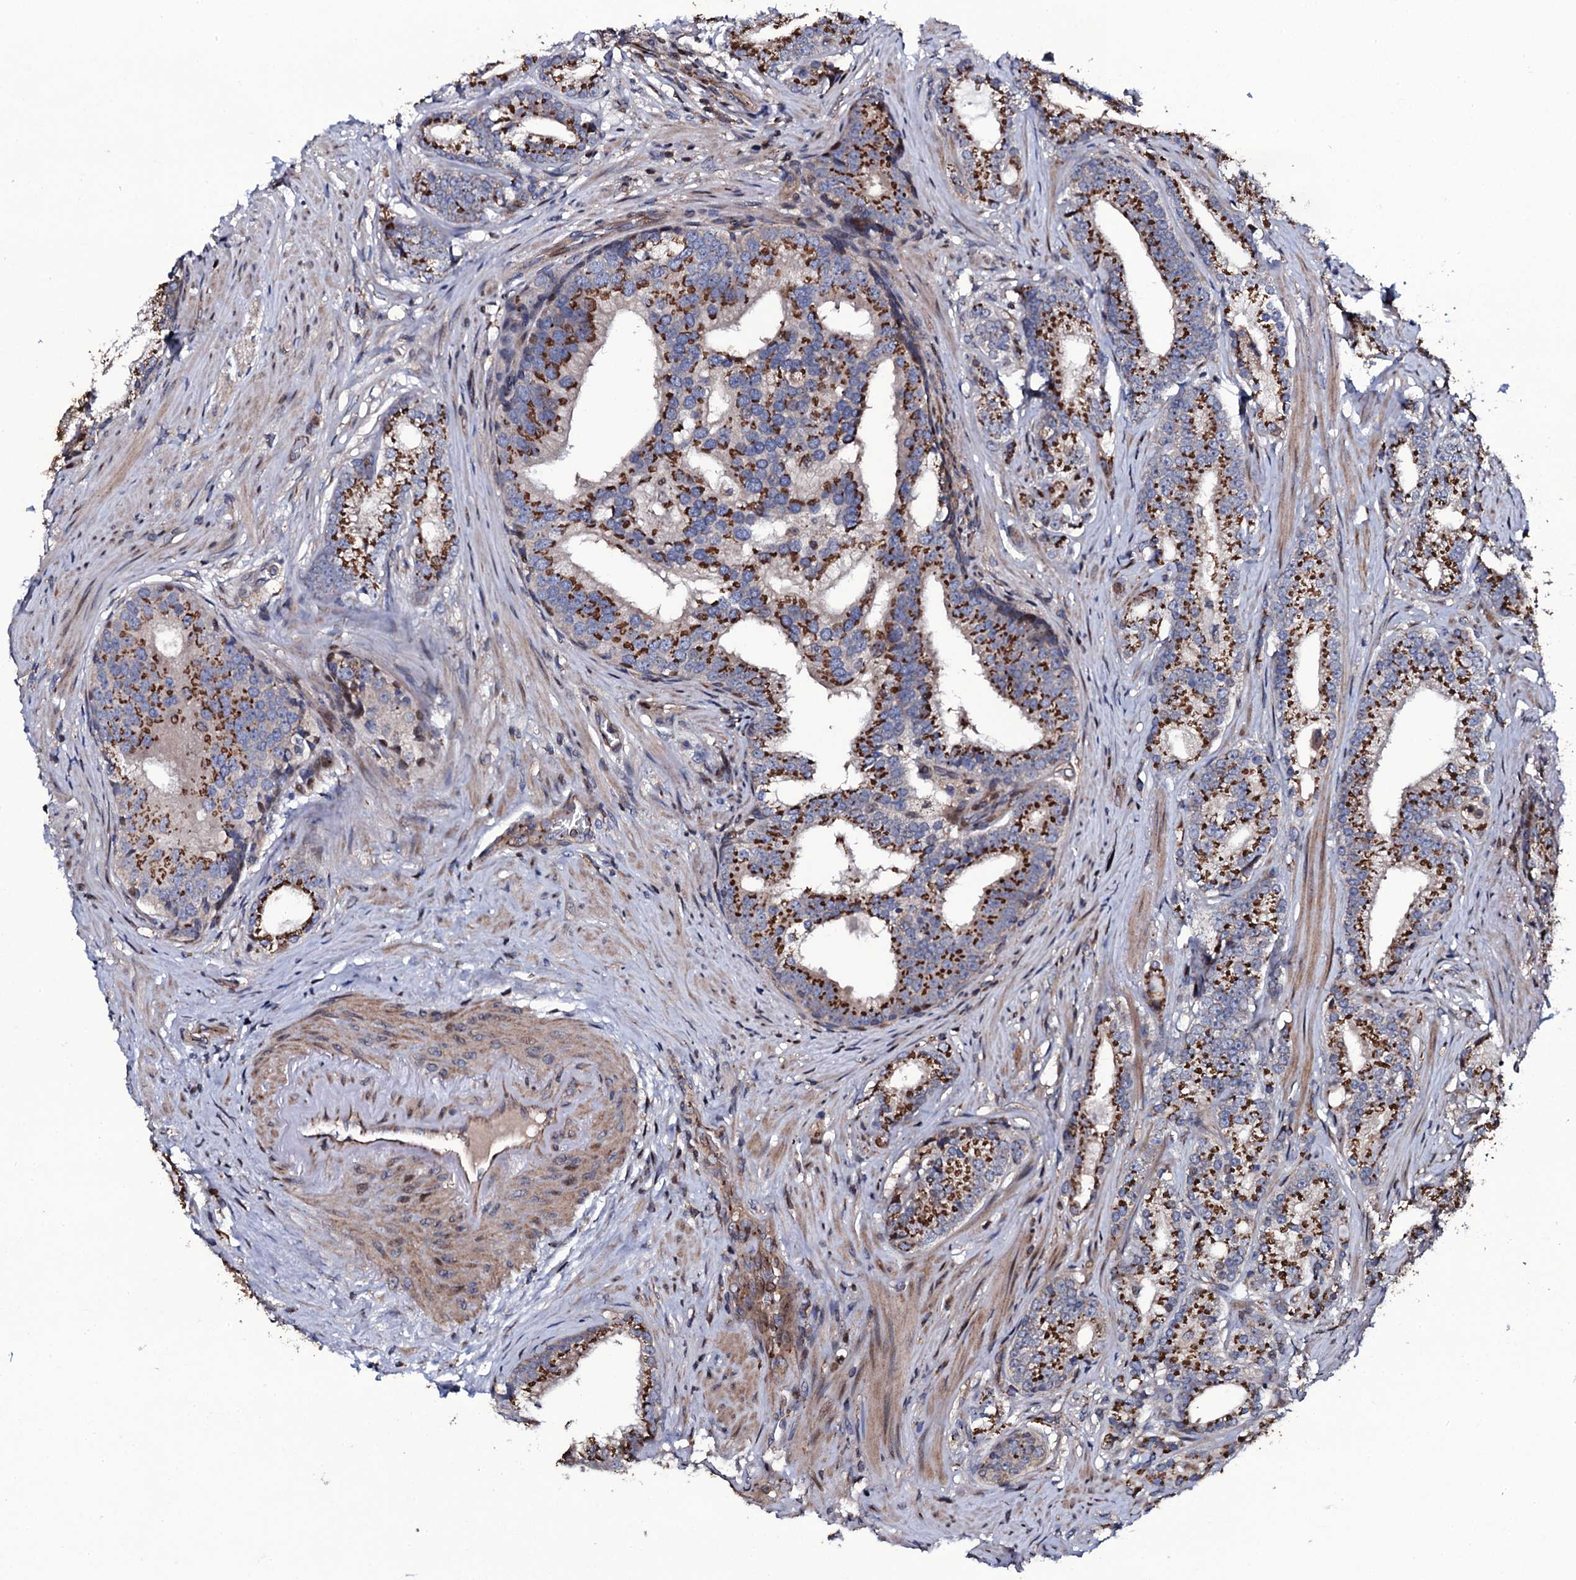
{"staining": {"intensity": "strong", "quantity": ">75%", "location": "cytoplasmic/membranous"}, "tissue": "prostate cancer", "cell_type": "Tumor cells", "image_type": "cancer", "snomed": [{"axis": "morphology", "description": "Adenocarcinoma, Low grade"}, {"axis": "topography", "description": "Prostate"}], "caption": "Immunohistochemistry histopathology image of neoplastic tissue: human prostate cancer stained using immunohistochemistry displays high levels of strong protein expression localized specifically in the cytoplasmic/membranous of tumor cells, appearing as a cytoplasmic/membranous brown color.", "gene": "PLET1", "patient": {"sex": "male", "age": 71}}